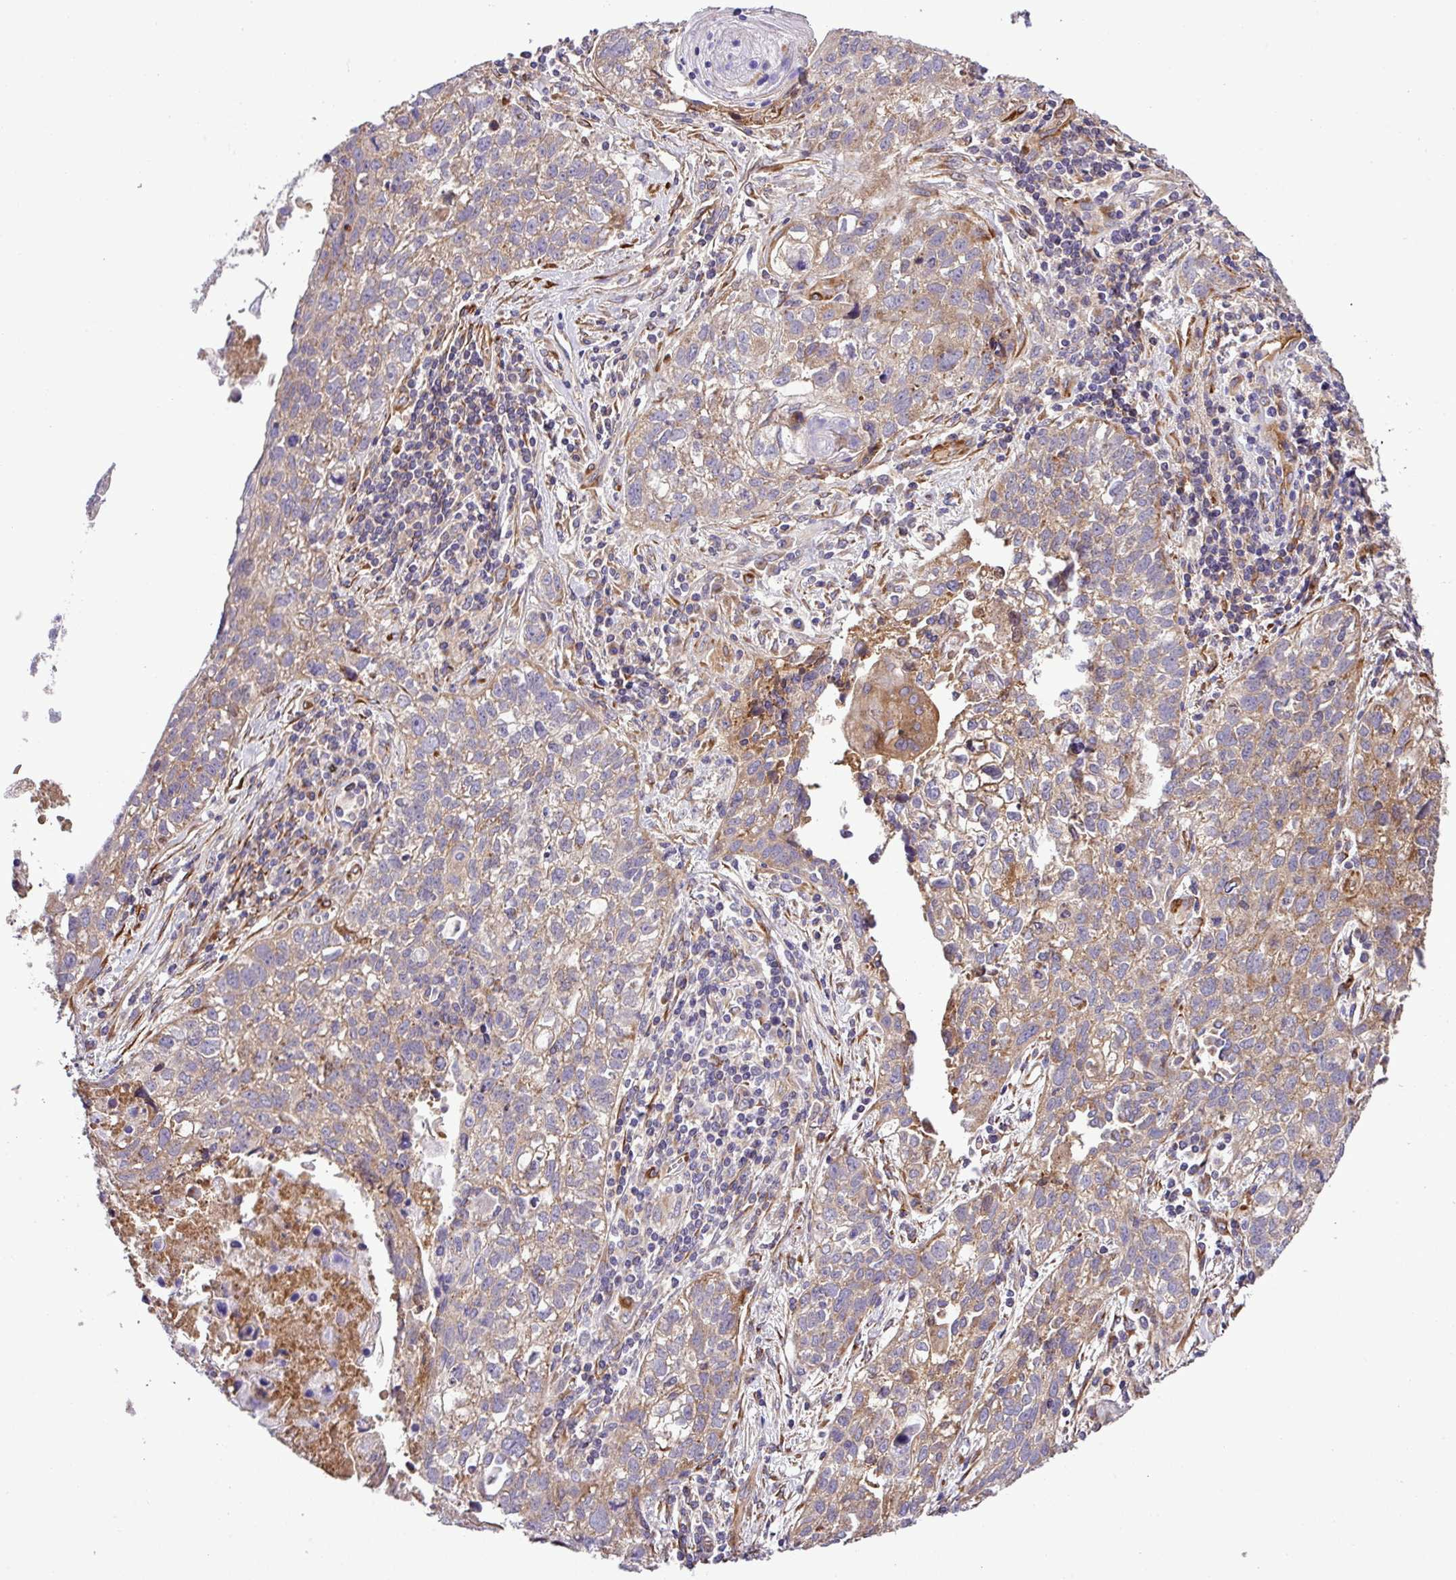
{"staining": {"intensity": "moderate", "quantity": "<25%", "location": "cytoplasmic/membranous"}, "tissue": "lung cancer", "cell_type": "Tumor cells", "image_type": "cancer", "snomed": [{"axis": "morphology", "description": "Squamous cell carcinoma, NOS"}, {"axis": "topography", "description": "Lung"}], "caption": "This histopathology image reveals lung cancer (squamous cell carcinoma) stained with IHC to label a protein in brown. The cytoplasmic/membranous of tumor cells show moderate positivity for the protein. Nuclei are counter-stained blue.", "gene": "CWH43", "patient": {"sex": "male", "age": 74}}